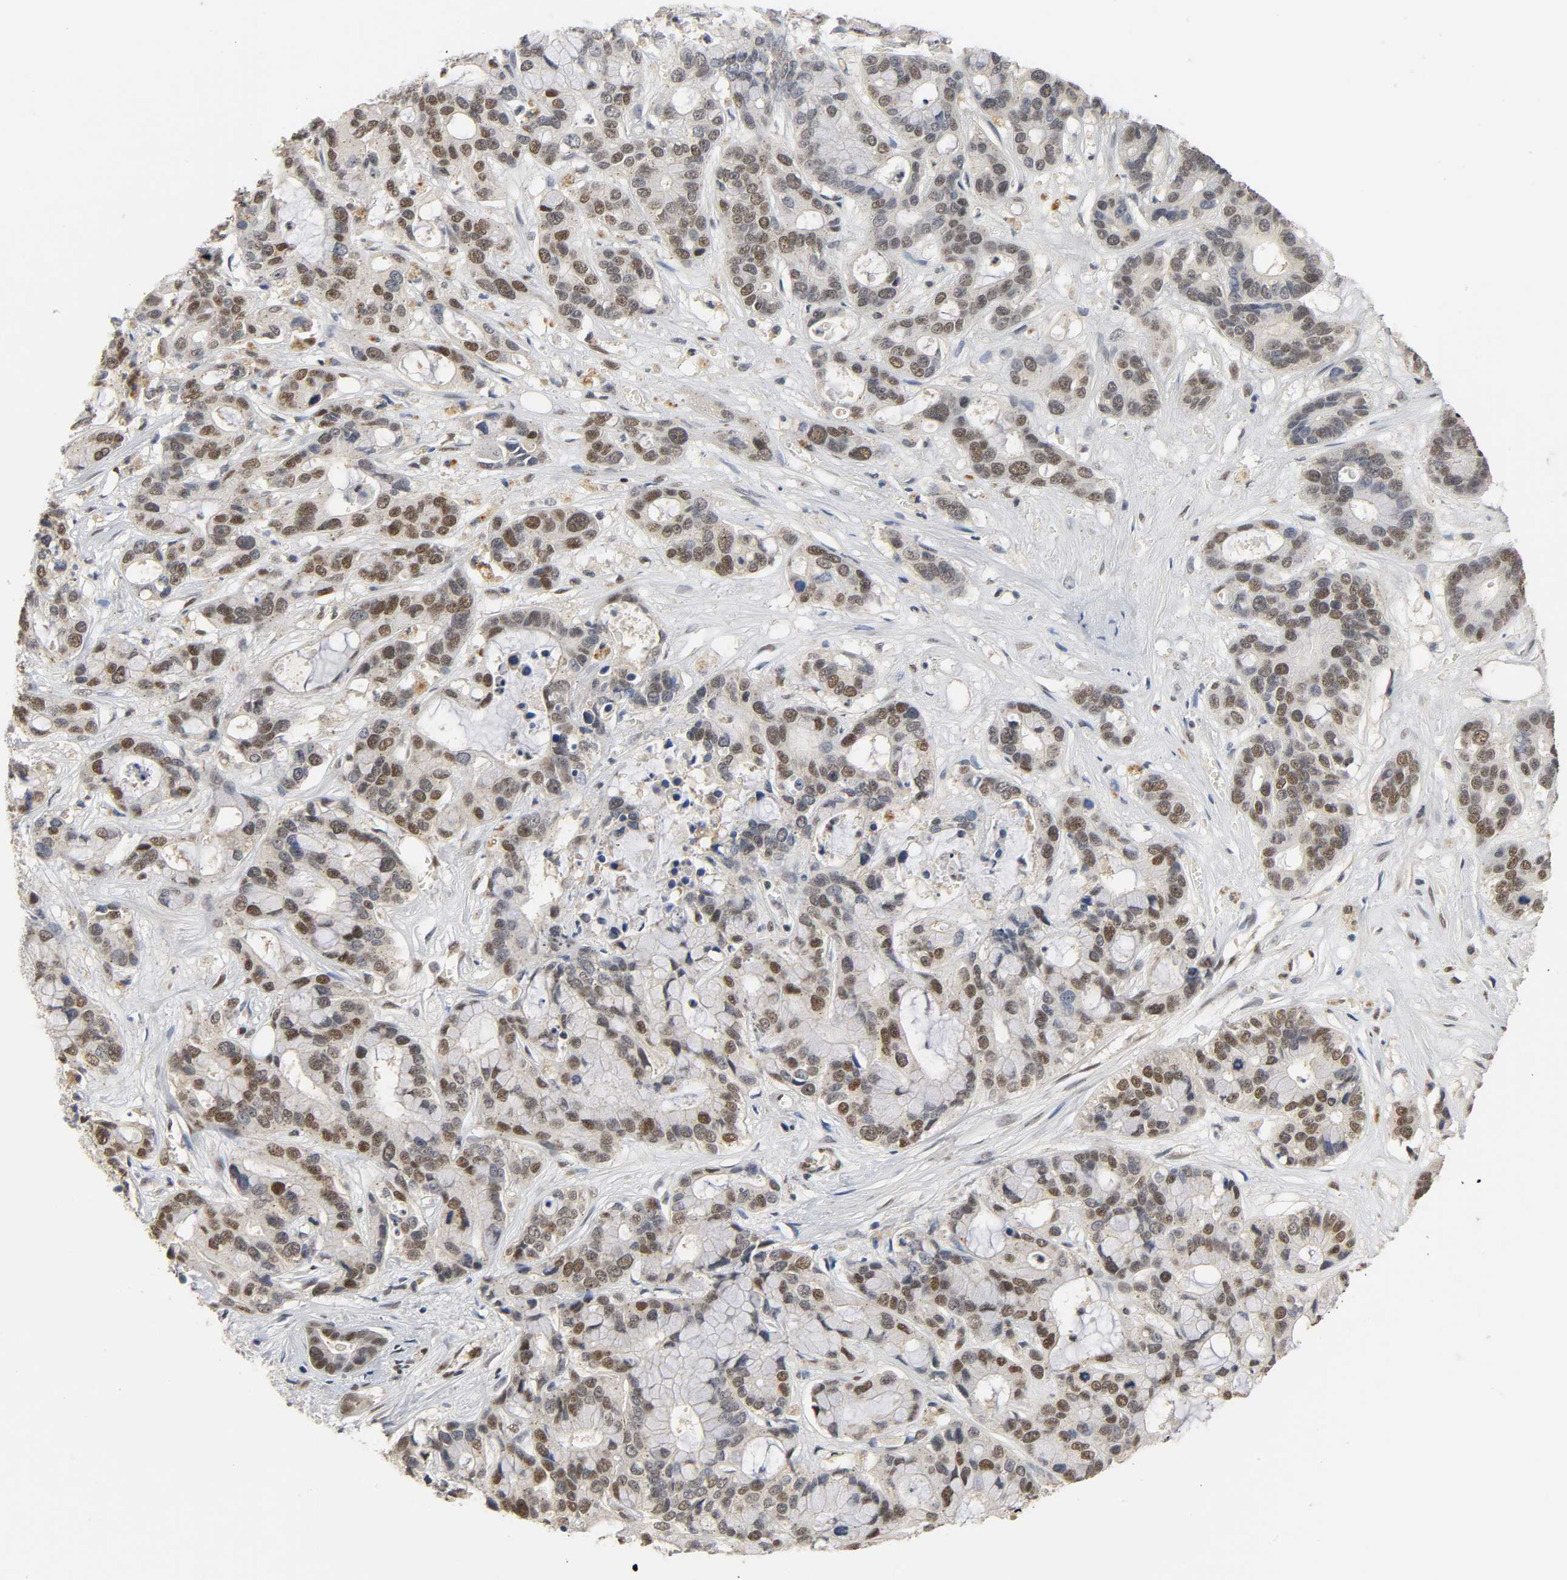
{"staining": {"intensity": "moderate", "quantity": ">75%", "location": "nuclear"}, "tissue": "liver cancer", "cell_type": "Tumor cells", "image_type": "cancer", "snomed": [{"axis": "morphology", "description": "Cholangiocarcinoma"}, {"axis": "topography", "description": "Liver"}], "caption": "Liver cancer tissue displays moderate nuclear staining in approximately >75% of tumor cells, visualized by immunohistochemistry. (IHC, brightfield microscopy, high magnification).", "gene": "NCOA6", "patient": {"sex": "female", "age": 65}}